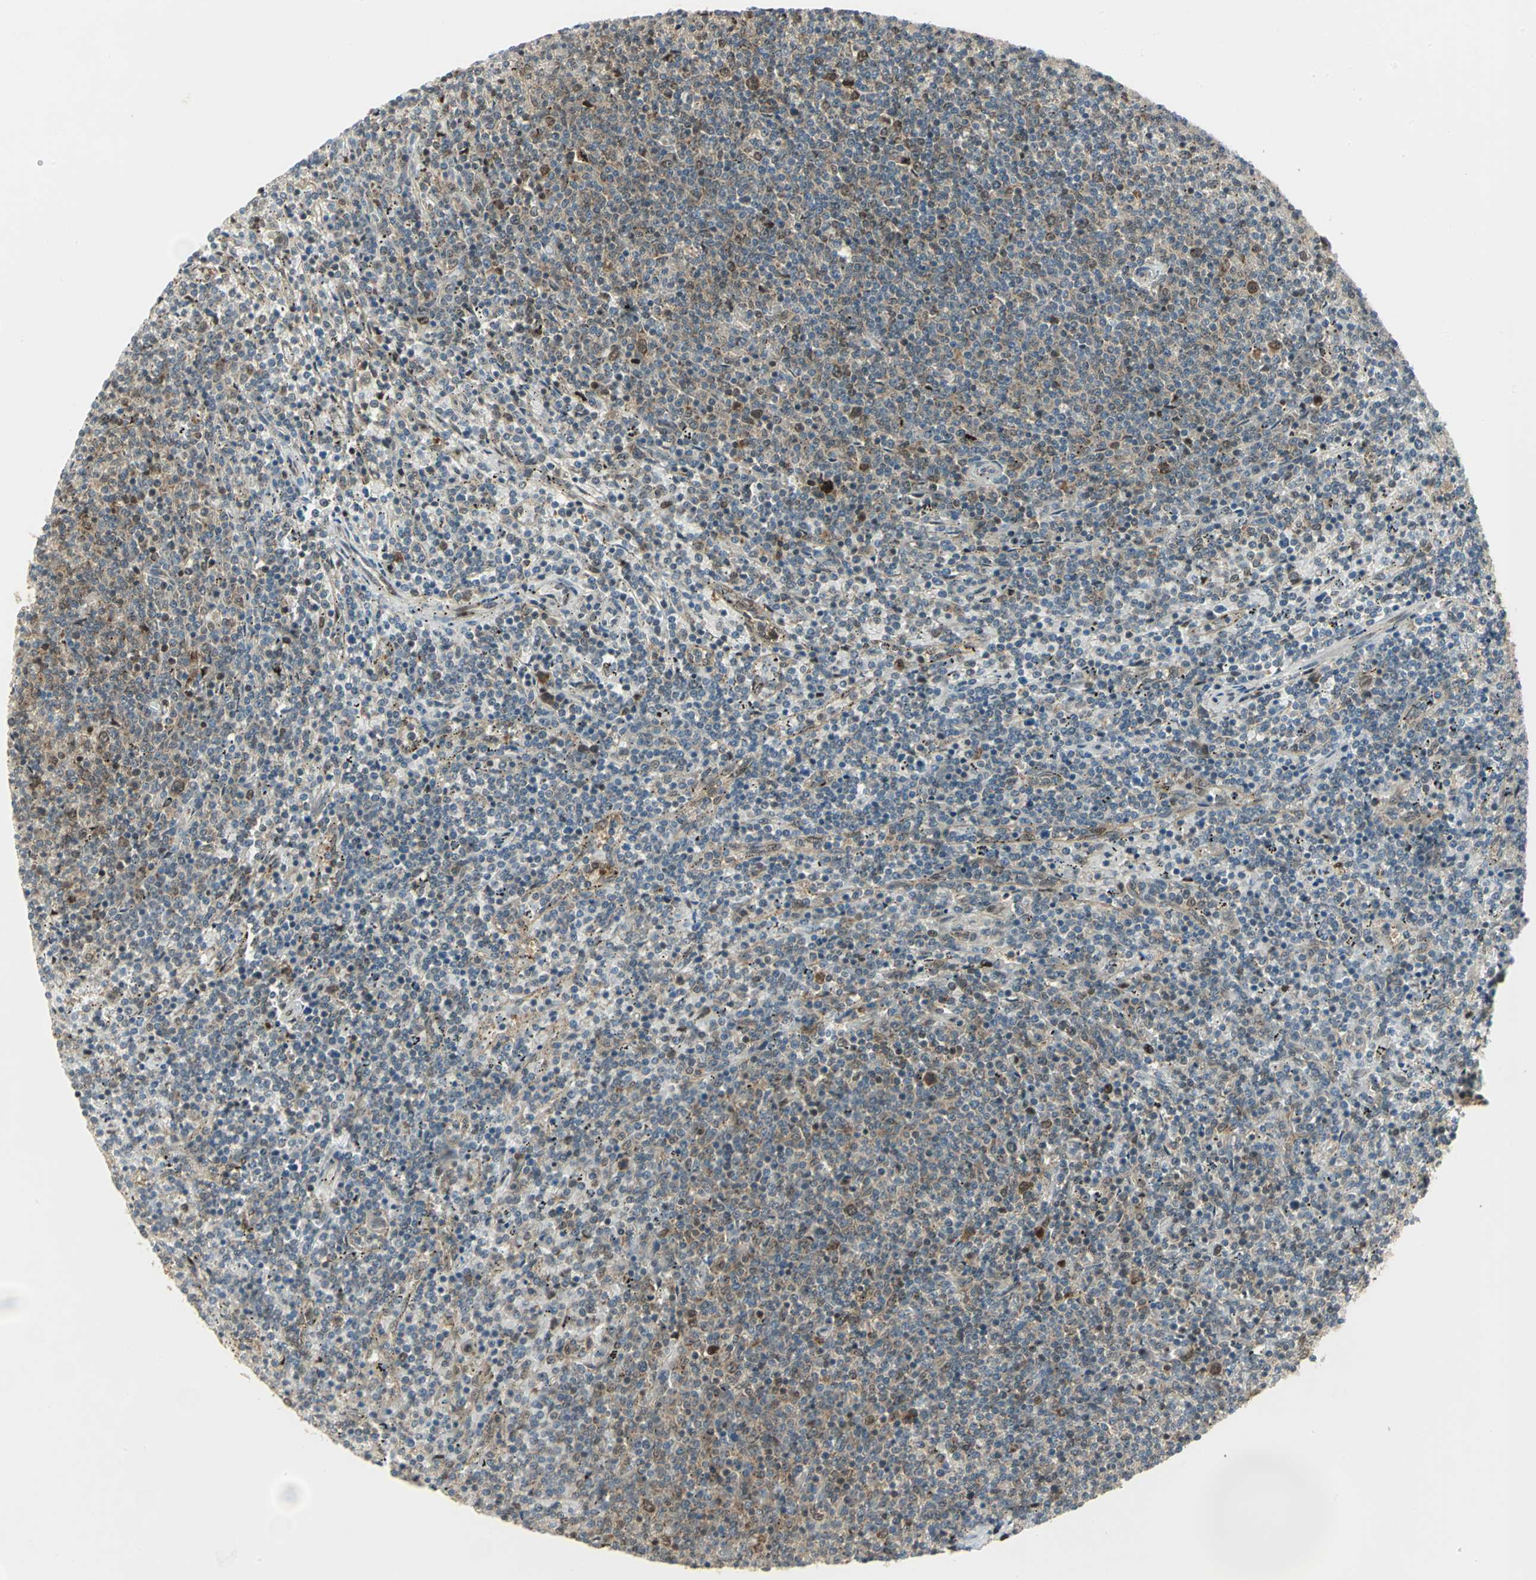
{"staining": {"intensity": "moderate", "quantity": "25%-75%", "location": "cytoplasmic/membranous,nuclear"}, "tissue": "lymphoma", "cell_type": "Tumor cells", "image_type": "cancer", "snomed": [{"axis": "morphology", "description": "Malignant lymphoma, non-Hodgkin's type, Low grade"}, {"axis": "topography", "description": "Spleen"}], "caption": "High-power microscopy captured an IHC image of low-grade malignant lymphoma, non-Hodgkin's type, revealing moderate cytoplasmic/membranous and nuclear staining in approximately 25%-75% of tumor cells. (Stains: DAB in brown, nuclei in blue, Microscopy: brightfield microscopy at high magnification).", "gene": "PSMC4", "patient": {"sex": "female", "age": 50}}